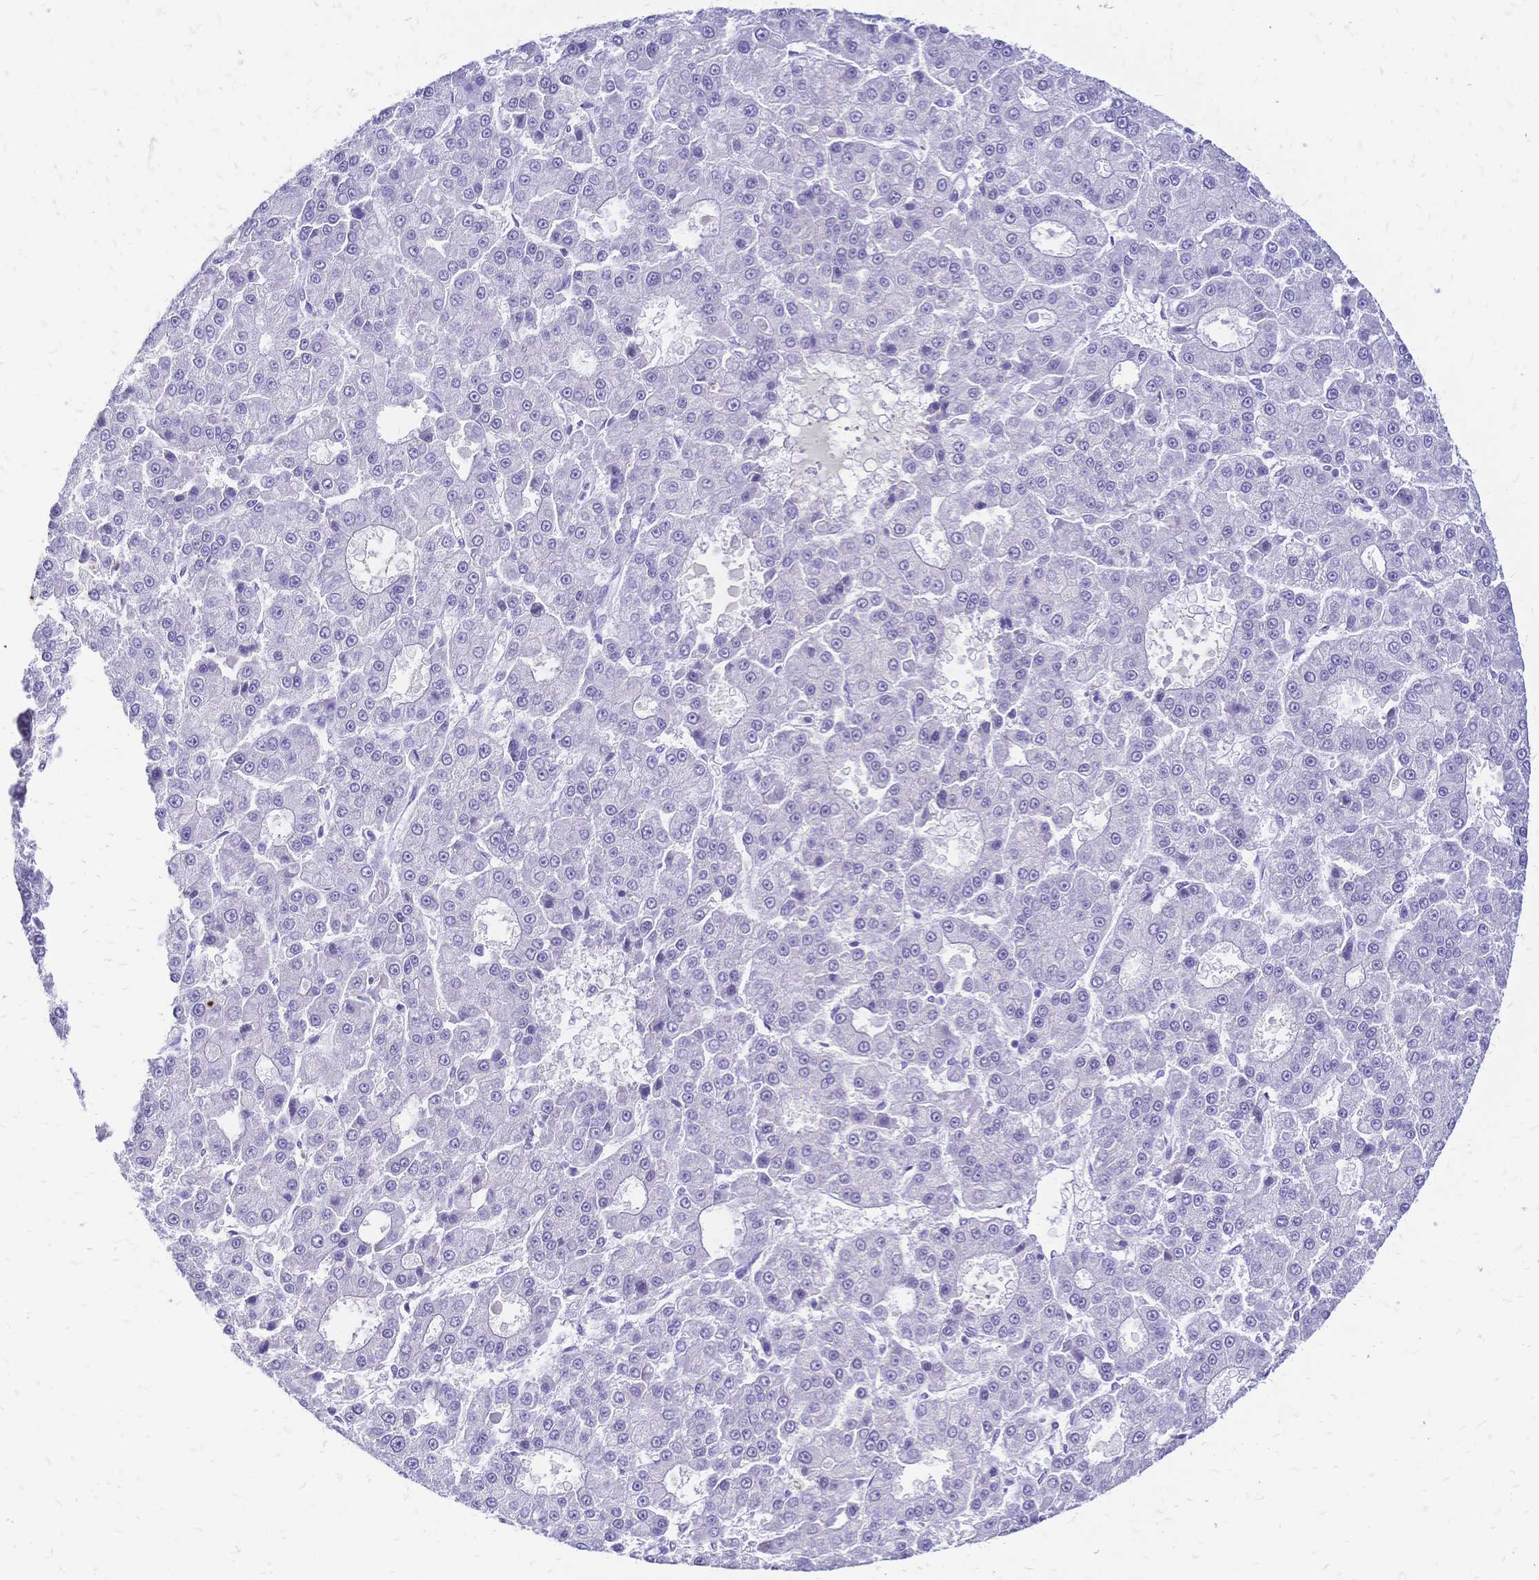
{"staining": {"intensity": "negative", "quantity": "none", "location": "none"}, "tissue": "liver cancer", "cell_type": "Tumor cells", "image_type": "cancer", "snomed": [{"axis": "morphology", "description": "Carcinoma, Hepatocellular, NOS"}, {"axis": "topography", "description": "Liver"}], "caption": "High magnification brightfield microscopy of liver cancer stained with DAB (3,3'-diaminobenzidine) (brown) and counterstained with hematoxylin (blue): tumor cells show no significant staining. (Stains: DAB immunohistochemistry (IHC) with hematoxylin counter stain, Microscopy: brightfield microscopy at high magnification).", "gene": "FA2H", "patient": {"sex": "male", "age": 70}}